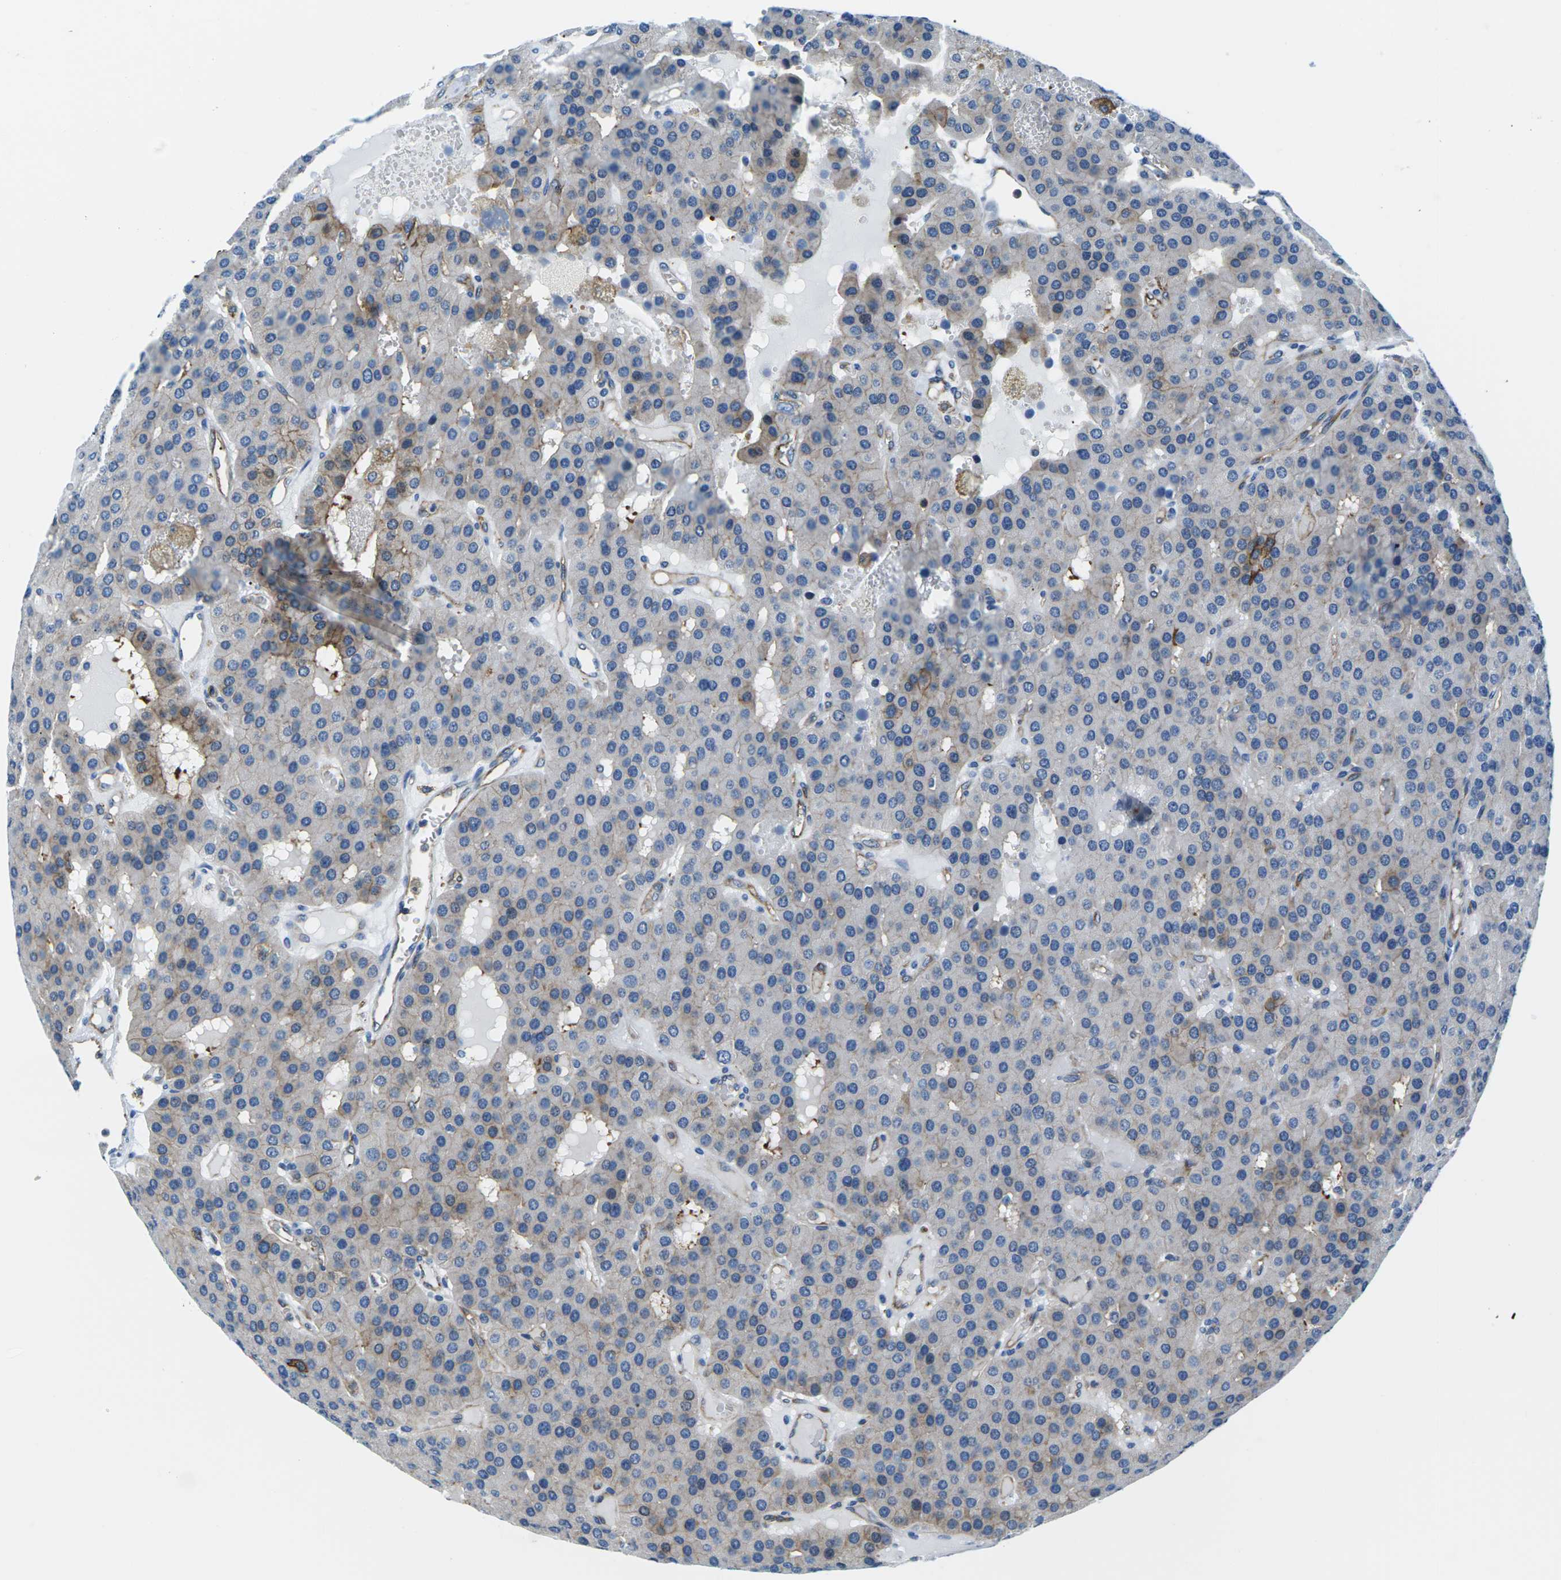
{"staining": {"intensity": "weak", "quantity": "25%-75%", "location": "cytoplasmic/membranous"}, "tissue": "parathyroid gland", "cell_type": "Glandular cells", "image_type": "normal", "snomed": [{"axis": "morphology", "description": "Normal tissue, NOS"}, {"axis": "morphology", "description": "Adenoma, NOS"}, {"axis": "topography", "description": "Parathyroid gland"}], "caption": "Normal parathyroid gland reveals weak cytoplasmic/membranous positivity in approximately 25%-75% of glandular cells.", "gene": "SOCS4", "patient": {"sex": "female", "age": 86}}